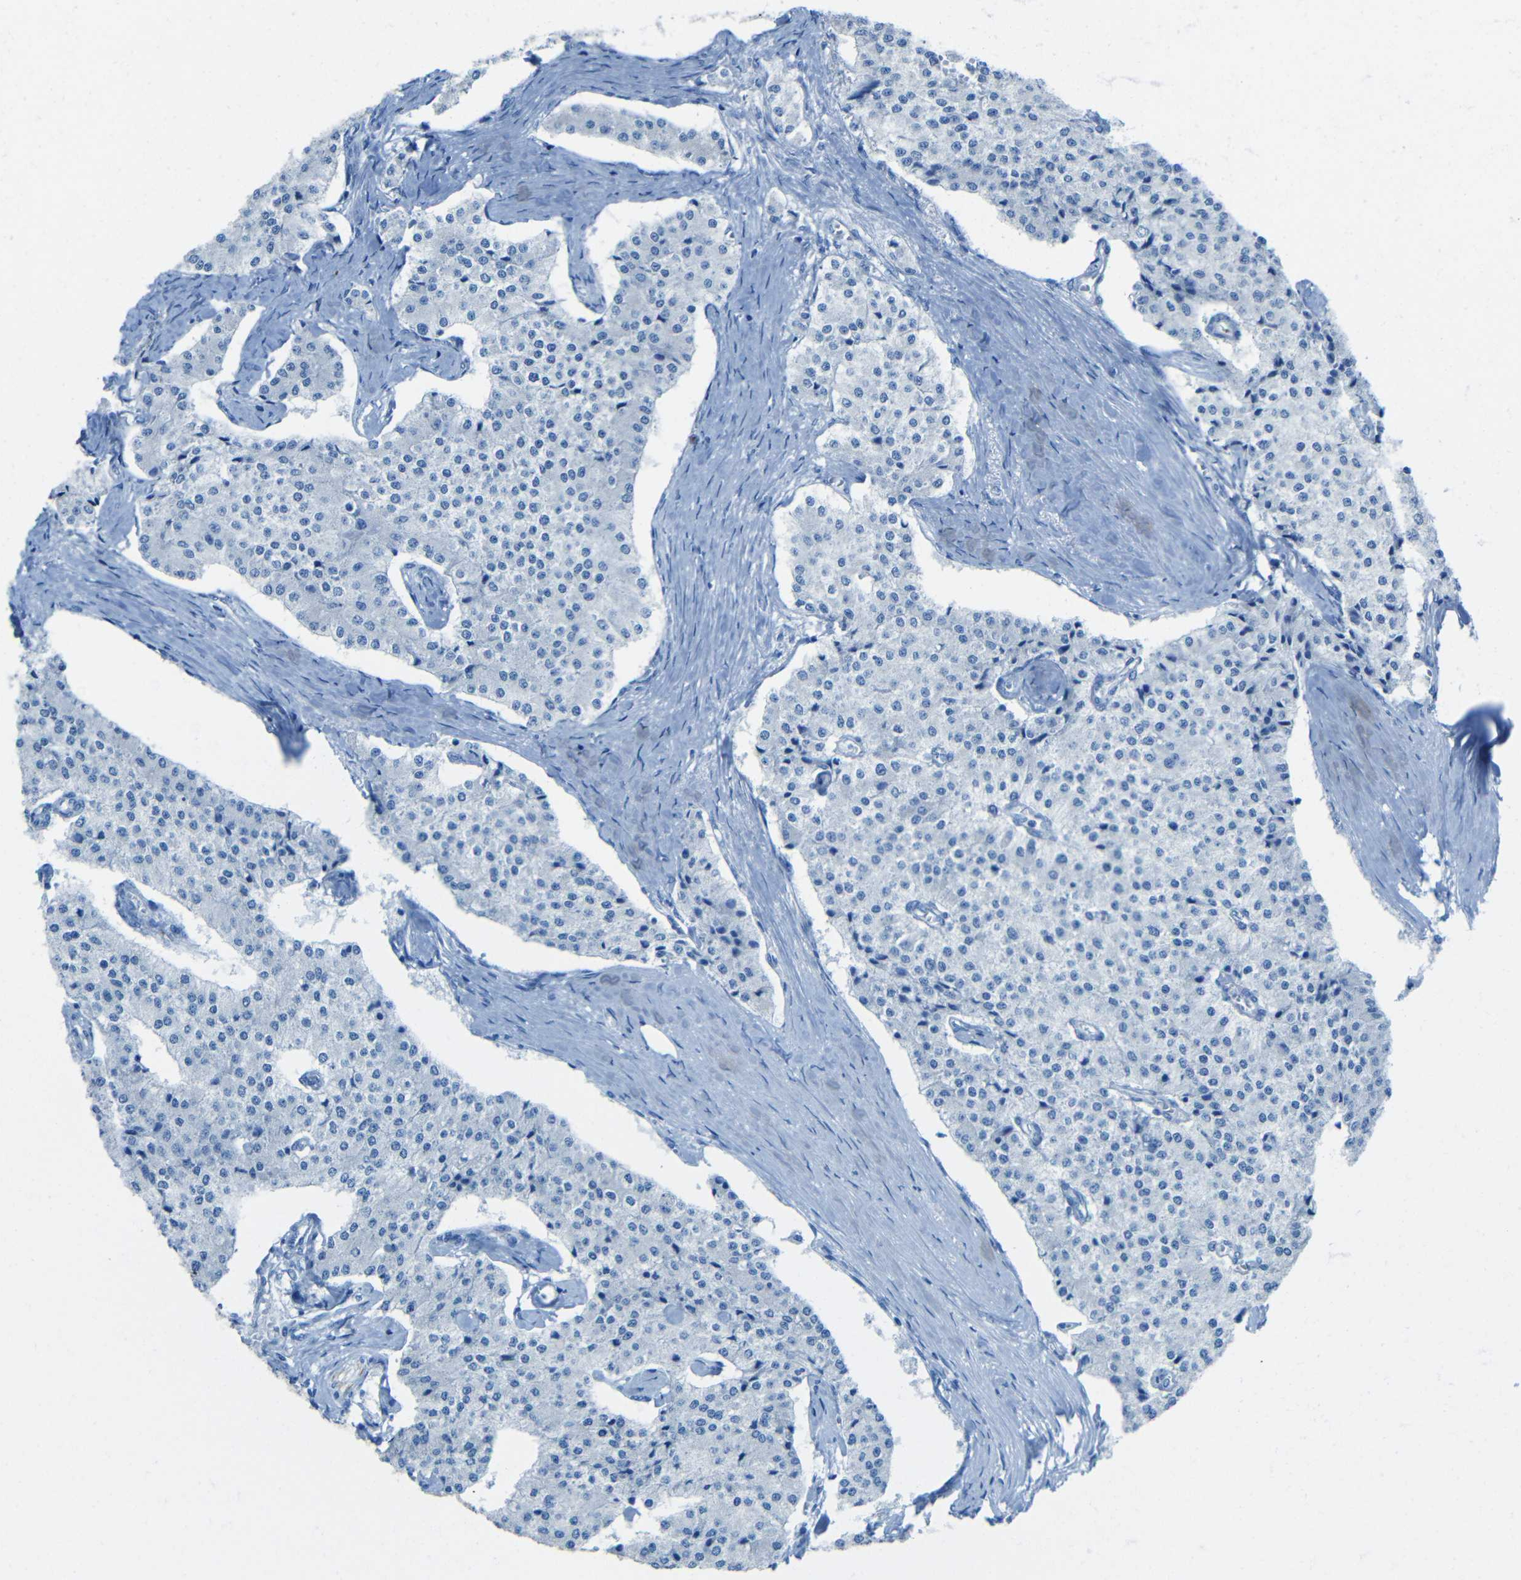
{"staining": {"intensity": "negative", "quantity": "none", "location": "none"}, "tissue": "carcinoid", "cell_type": "Tumor cells", "image_type": "cancer", "snomed": [{"axis": "morphology", "description": "Carcinoid, malignant, NOS"}, {"axis": "topography", "description": "Colon"}], "caption": "DAB immunohistochemical staining of carcinoid shows no significant positivity in tumor cells.", "gene": "TUBB4B", "patient": {"sex": "female", "age": 52}}